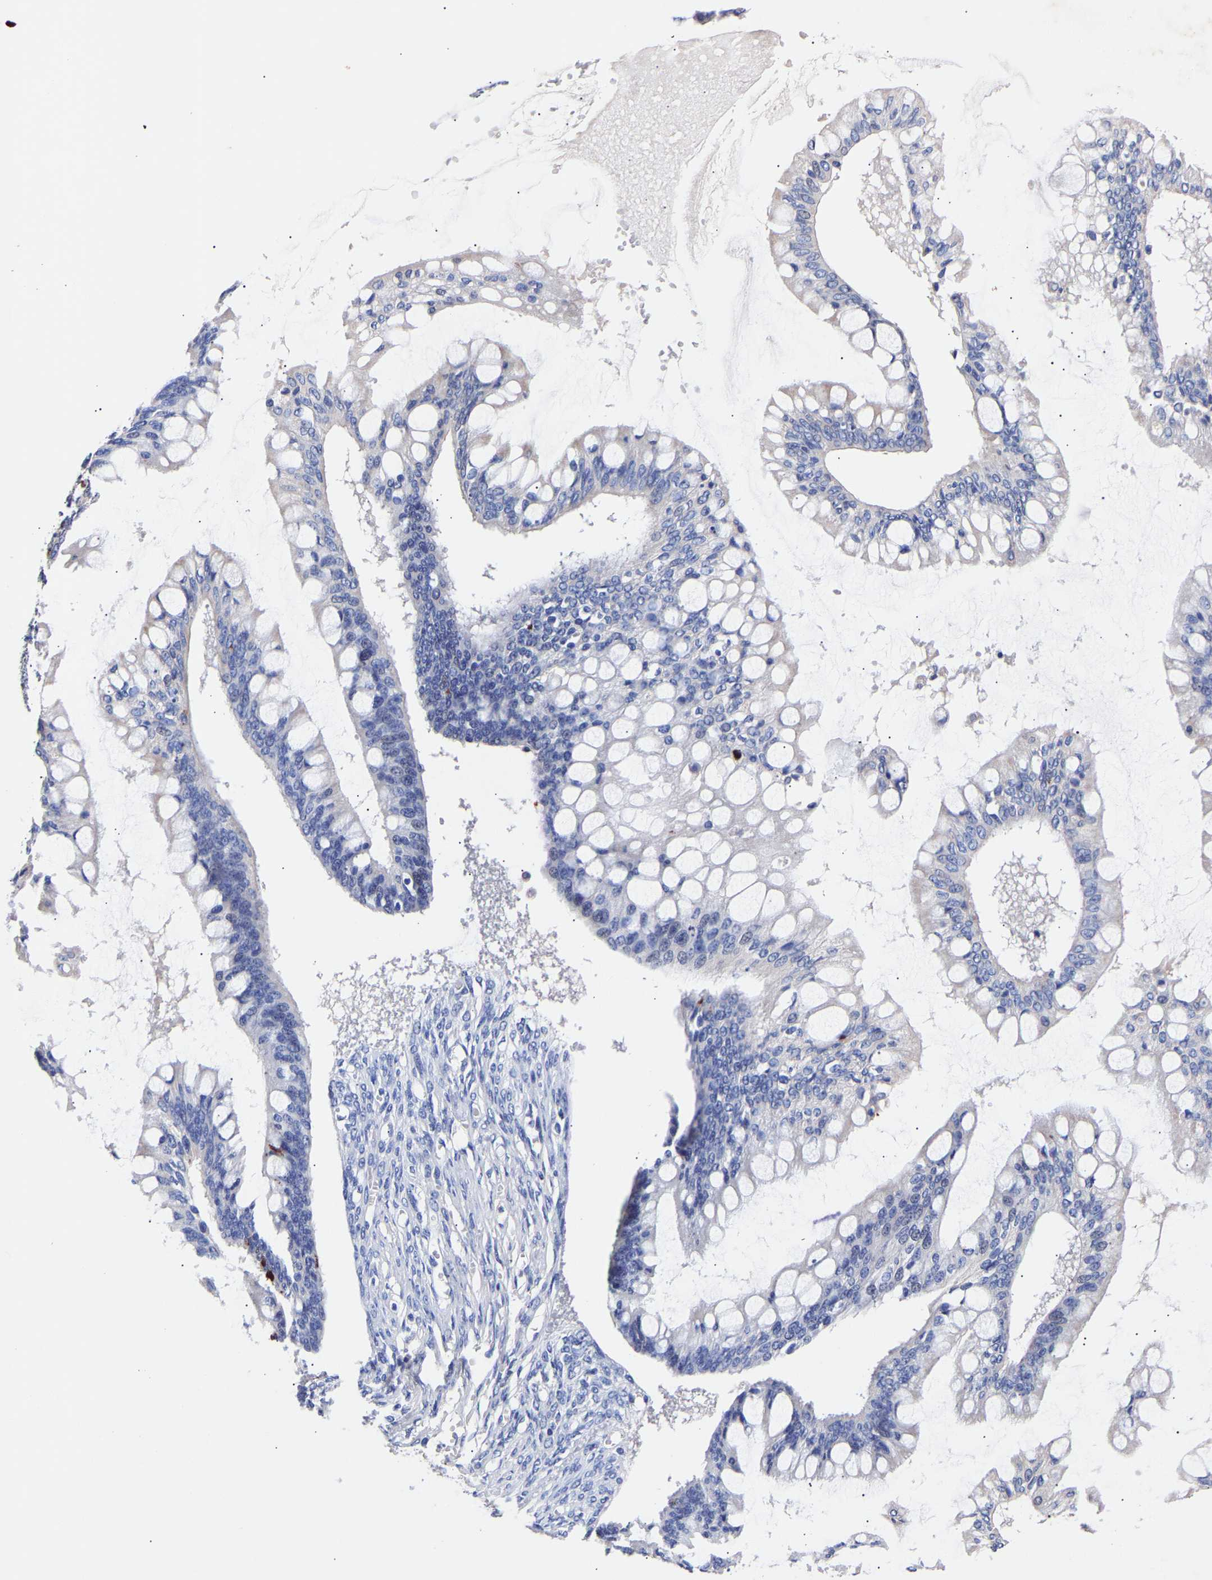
{"staining": {"intensity": "negative", "quantity": "none", "location": "none"}, "tissue": "ovarian cancer", "cell_type": "Tumor cells", "image_type": "cancer", "snomed": [{"axis": "morphology", "description": "Cystadenocarcinoma, mucinous, NOS"}, {"axis": "topography", "description": "Ovary"}], "caption": "A histopathology image of mucinous cystadenocarcinoma (ovarian) stained for a protein reveals no brown staining in tumor cells. Brightfield microscopy of immunohistochemistry (IHC) stained with DAB (3,3'-diaminobenzidine) (brown) and hematoxylin (blue), captured at high magnification.", "gene": "SEM1", "patient": {"sex": "female", "age": 73}}